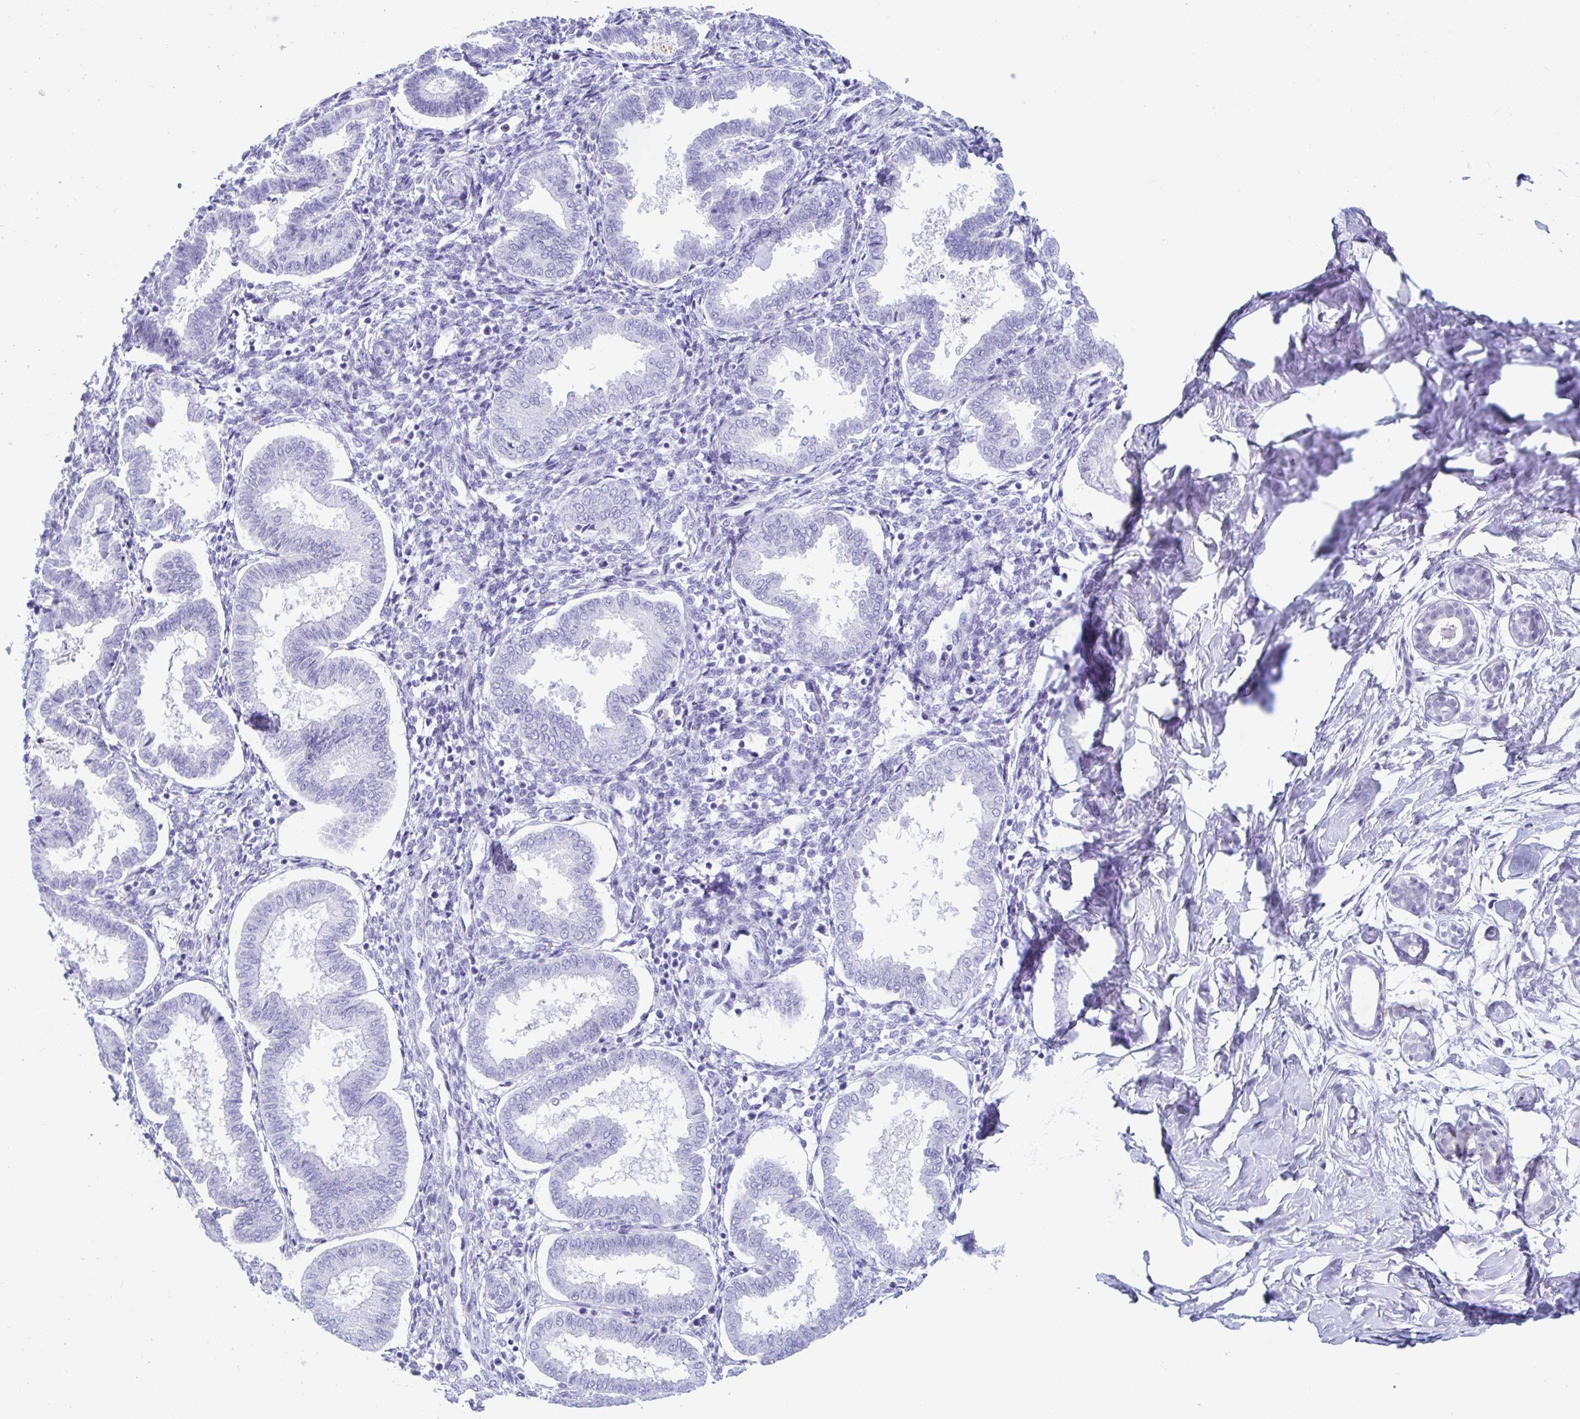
{"staining": {"intensity": "negative", "quantity": "none", "location": "none"}, "tissue": "endometrium", "cell_type": "Cells in endometrial stroma", "image_type": "normal", "snomed": [{"axis": "morphology", "description": "Normal tissue, NOS"}, {"axis": "topography", "description": "Endometrium"}], "caption": "Immunohistochemistry of normal human endometrium exhibits no positivity in cells in endometrial stroma. (Brightfield microscopy of DAB immunohistochemistry at high magnification).", "gene": "GKN2", "patient": {"sex": "female", "age": 24}}